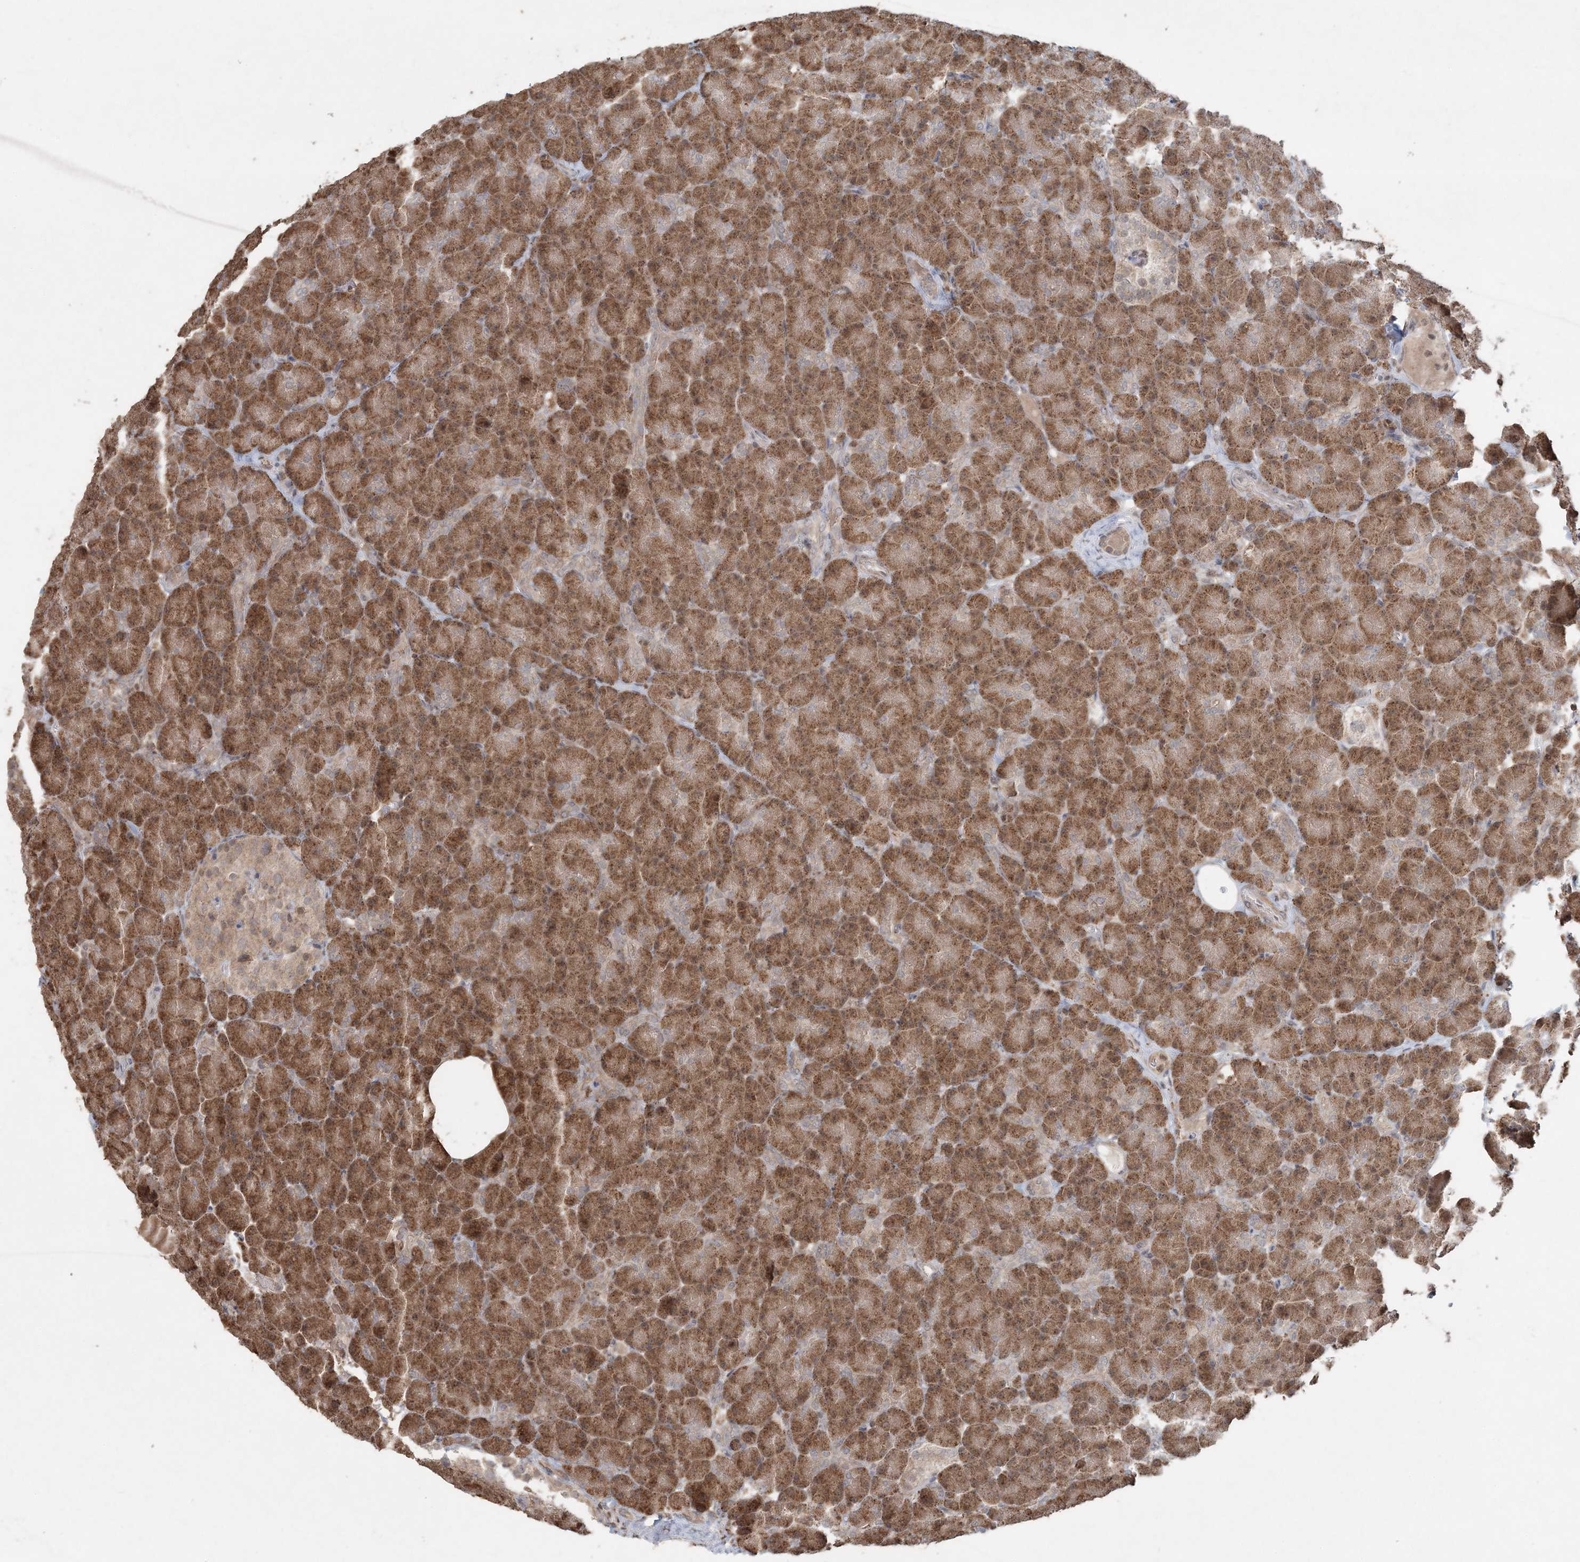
{"staining": {"intensity": "moderate", "quantity": ">75%", "location": "cytoplasmic/membranous"}, "tissue": "pancreas", "cell_type": "Exocrine glandular cells", "image_type": "normal", "snomed": [{"axis": "morphology", "description": "Normal tissue, NOS"}, {"axis": "topography", "description": "Pancreas"}], "caption": "IHC image of benign human pancreas stained for a protein (brown), which demonstrates medium levels of moderate cytoplasmic/membranous positivity in about >75% of exocrine glandular cells.", "gene": "SLU7", "patient": {"sex": "female", "age": 43}}